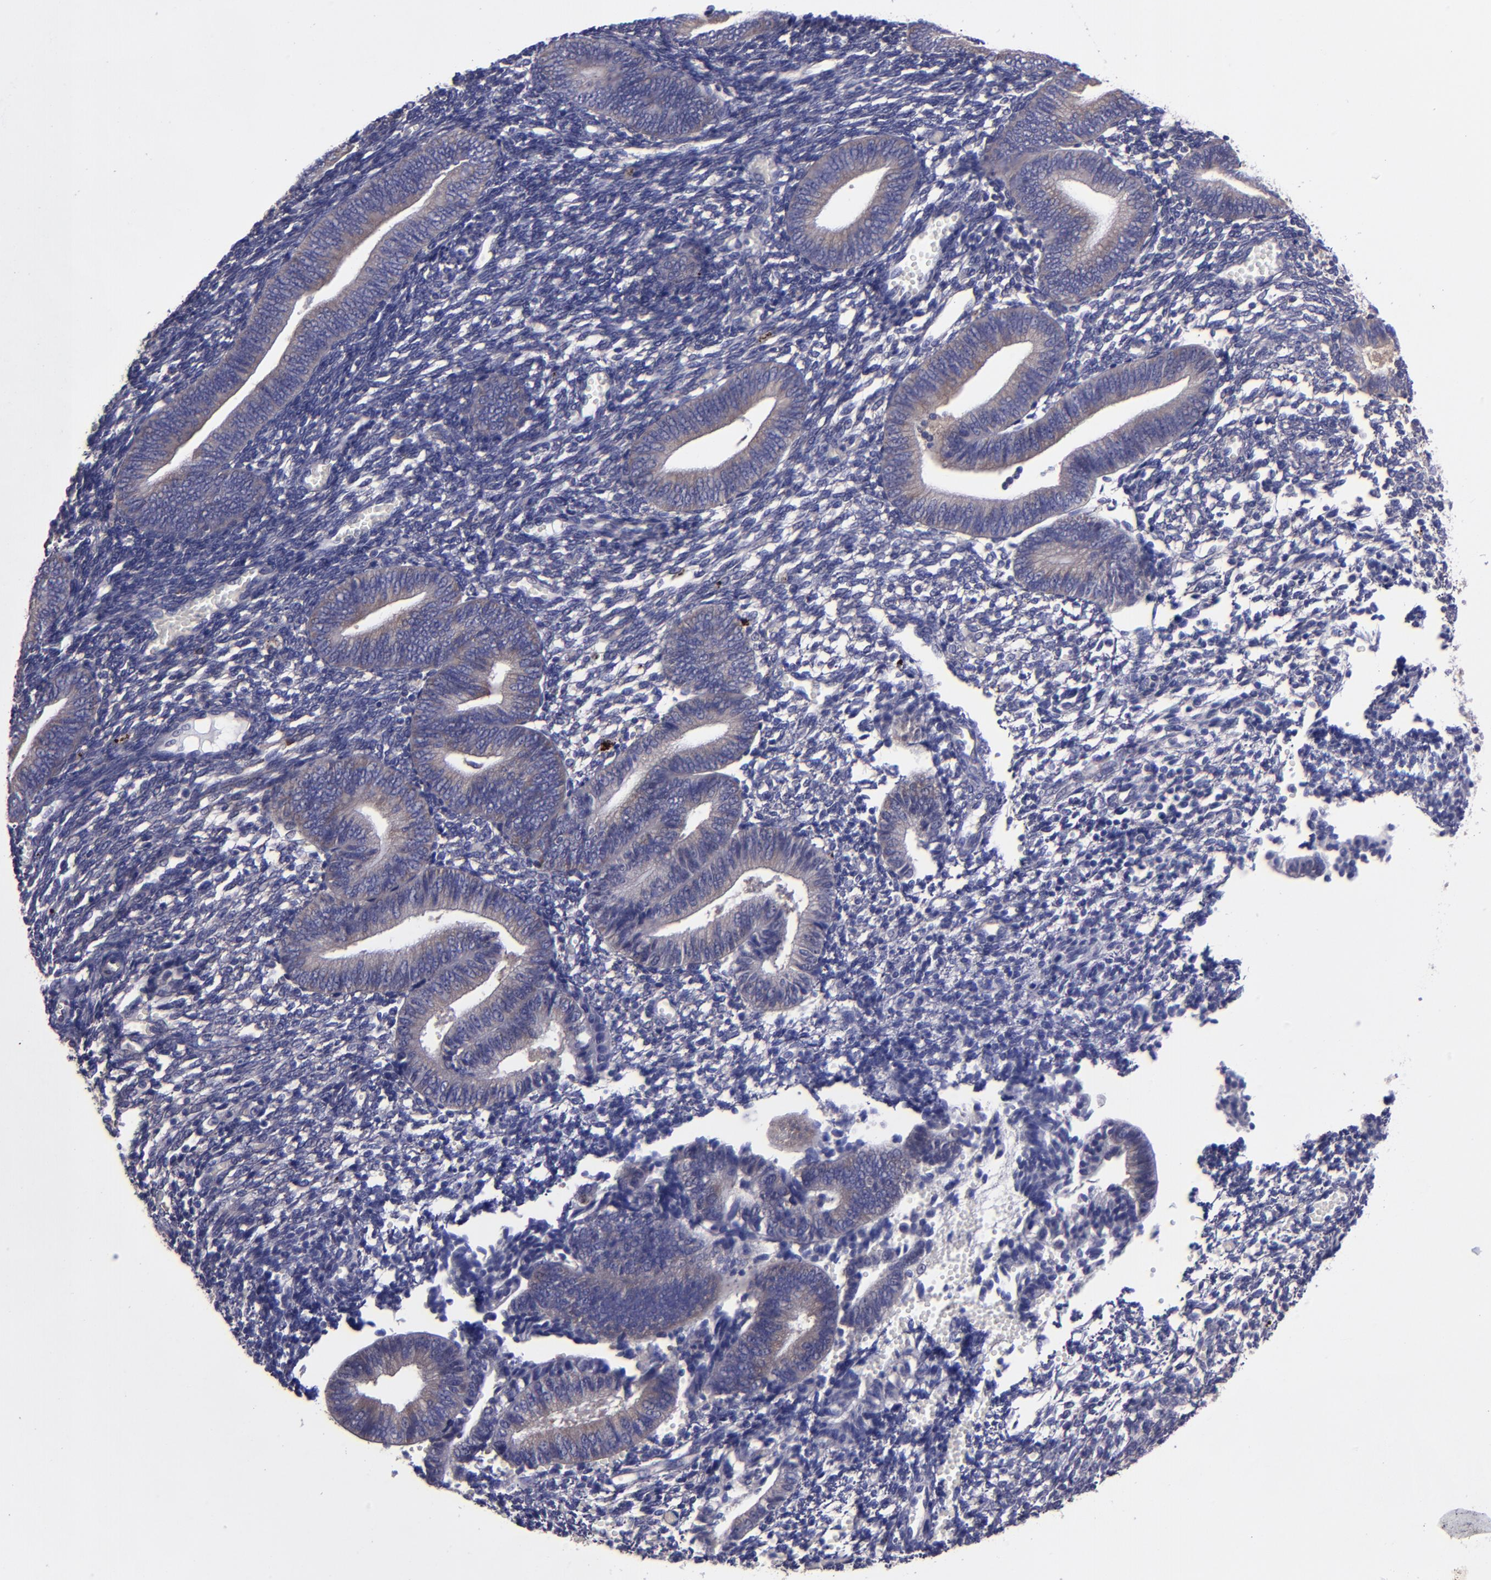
{"staining": {"intensity": "negative", "quantity": "none", "location": "none"}, "tissue": "endometrium", "cell_type": "Cells in endometrial stroma", "image_type": "normal", "snomed": [{"axis": "morphology", "description": "Normal tissue, NOS"}, {"axis": "topography", "description": "Uterus"}, {"axis": "topography", "description": "Endometrium"}], "caption": "Protein analysis of unremarkable endometrium shows no significant expression in cells in endometrial stroma. Brightfield microscopy of IHC stained with DAB (brown) and hematoxylin (blue), captured at high magnification.", "gene": "CARS1", "patient": {"sex": "female", "age": 33}}